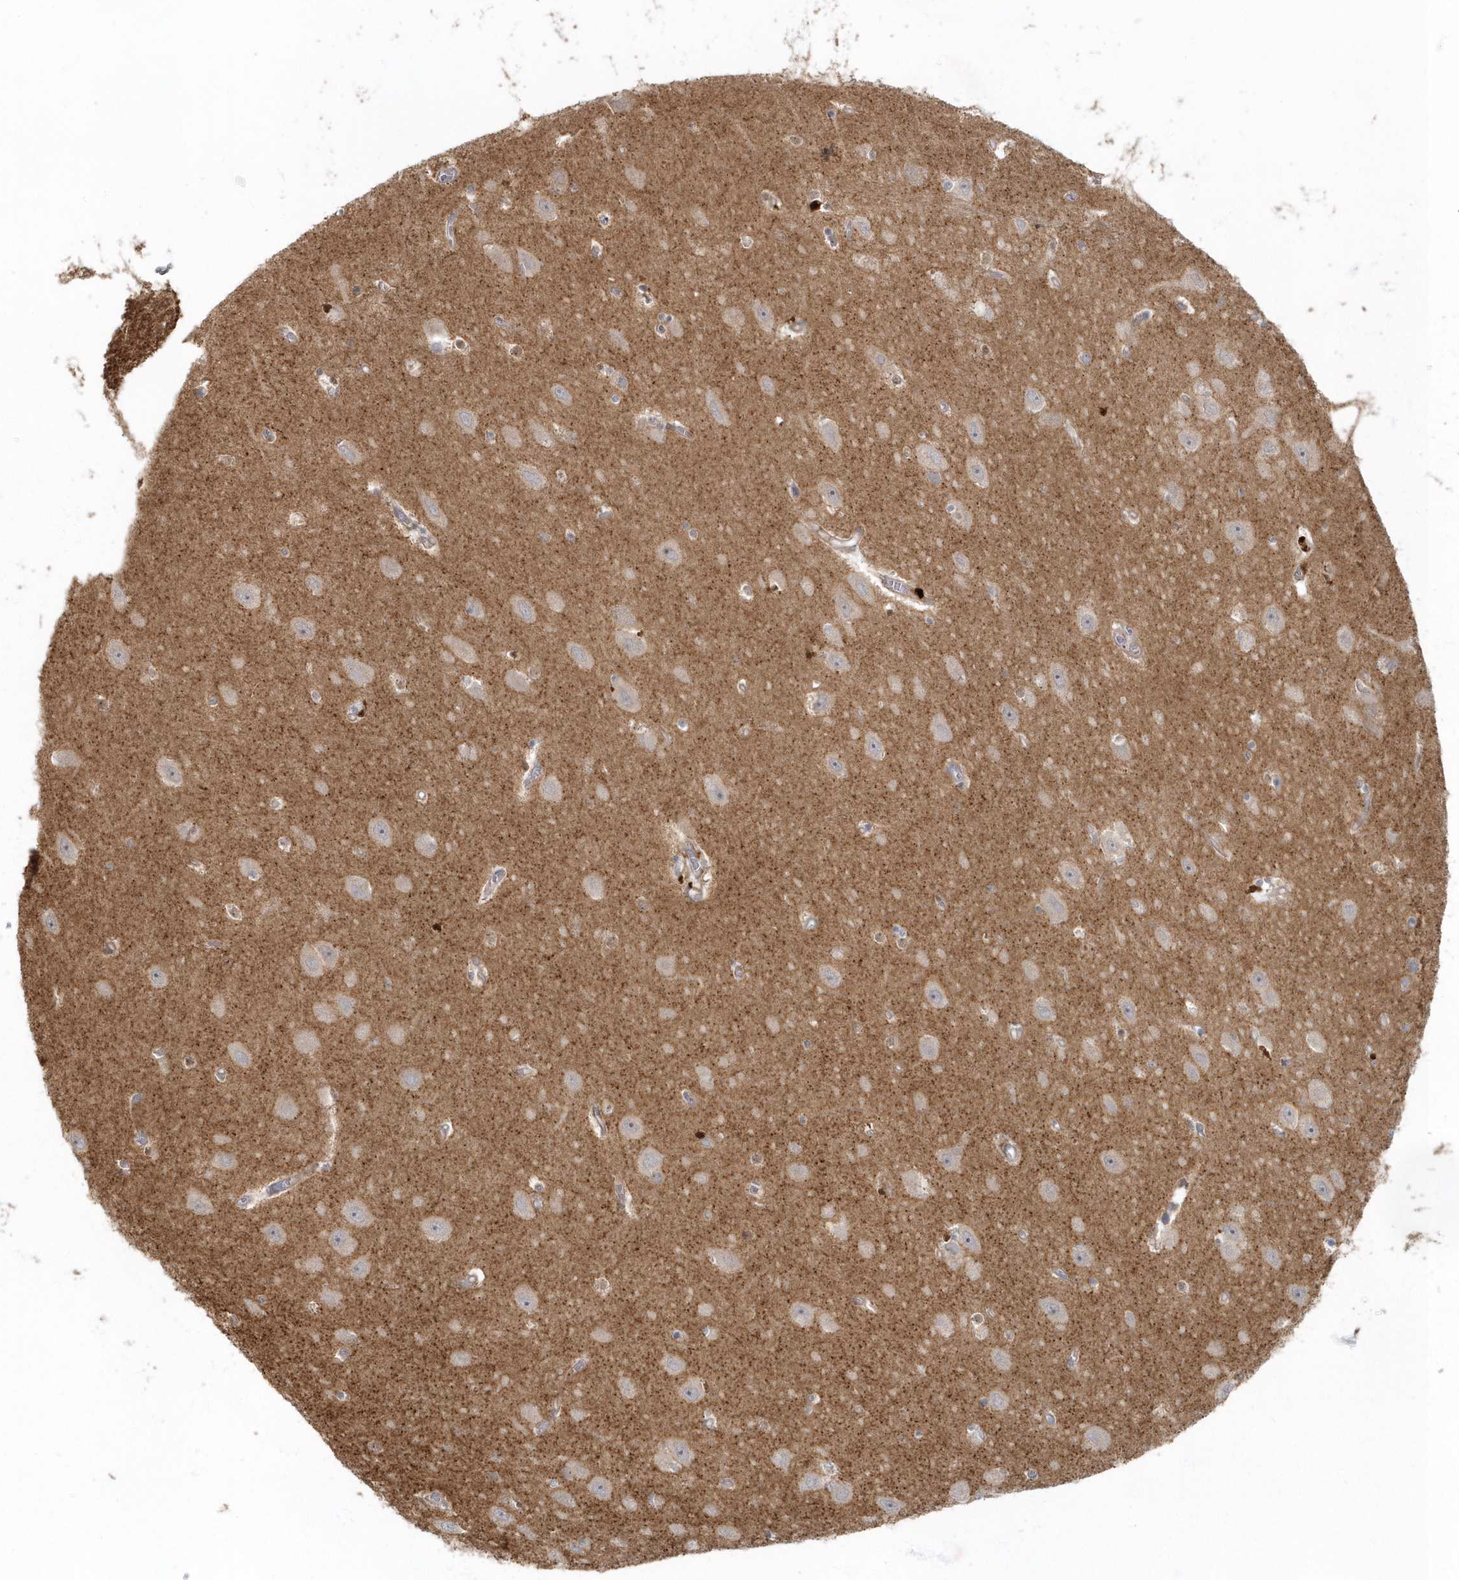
{"staining": {"intensity": "negative", "quantity": "none", "location": "none"}, "tissue": "hippocampus", "cell_type": "Glial cells", "image_type": "normal", "snomed": [{"axis": "morphology", "description": "Normal tissue, NOS"}, {"axis": "topography", "description": "Hippocampus"}], "caption": "An immunohistochemistry image of unremarkable hippocampus is shown. There is no staining in glial cells of hippocampus.", "gene": "ARHGEF38", "patient": {"sex": "female", "age": 64}}